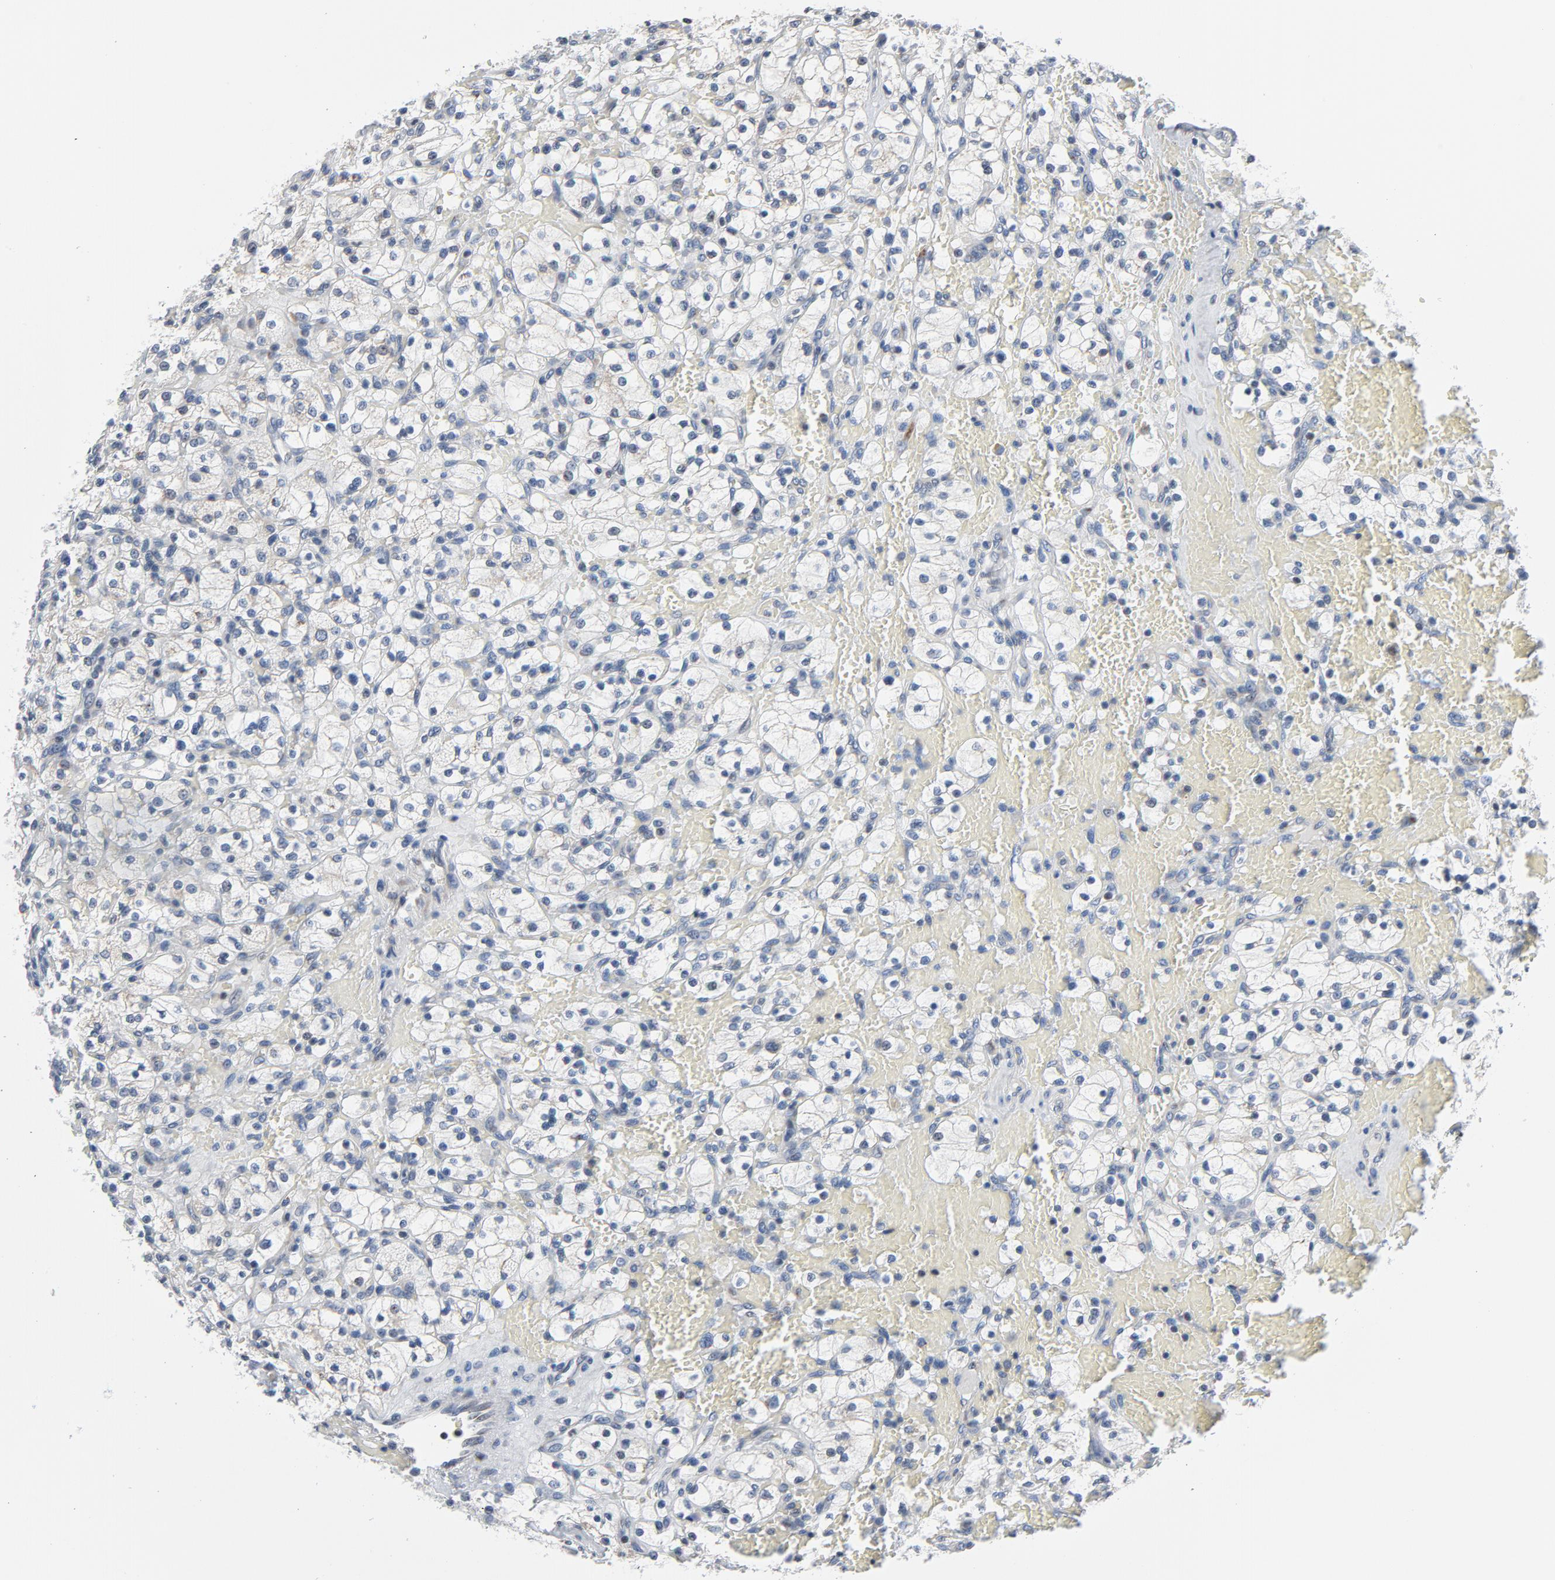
{"staining": {"intensity": "weak", "quantity": "<25%", "location": "cytoplasmic/membranous"}, "tissue": "renal cancer", "cell_type": "Tumor cells", "image_type": "cancer", "snomed": [{"axis": "morphology", "description": "Adenocarcinoma, NOS"}, {"axis": "topography", "description": "Kidney"}], "caption": "Tumor cells show no significant staining in adenocarcinoma (renal).", "gene": "YIPF6", "patient": {"sex": "female", "age": 83}}